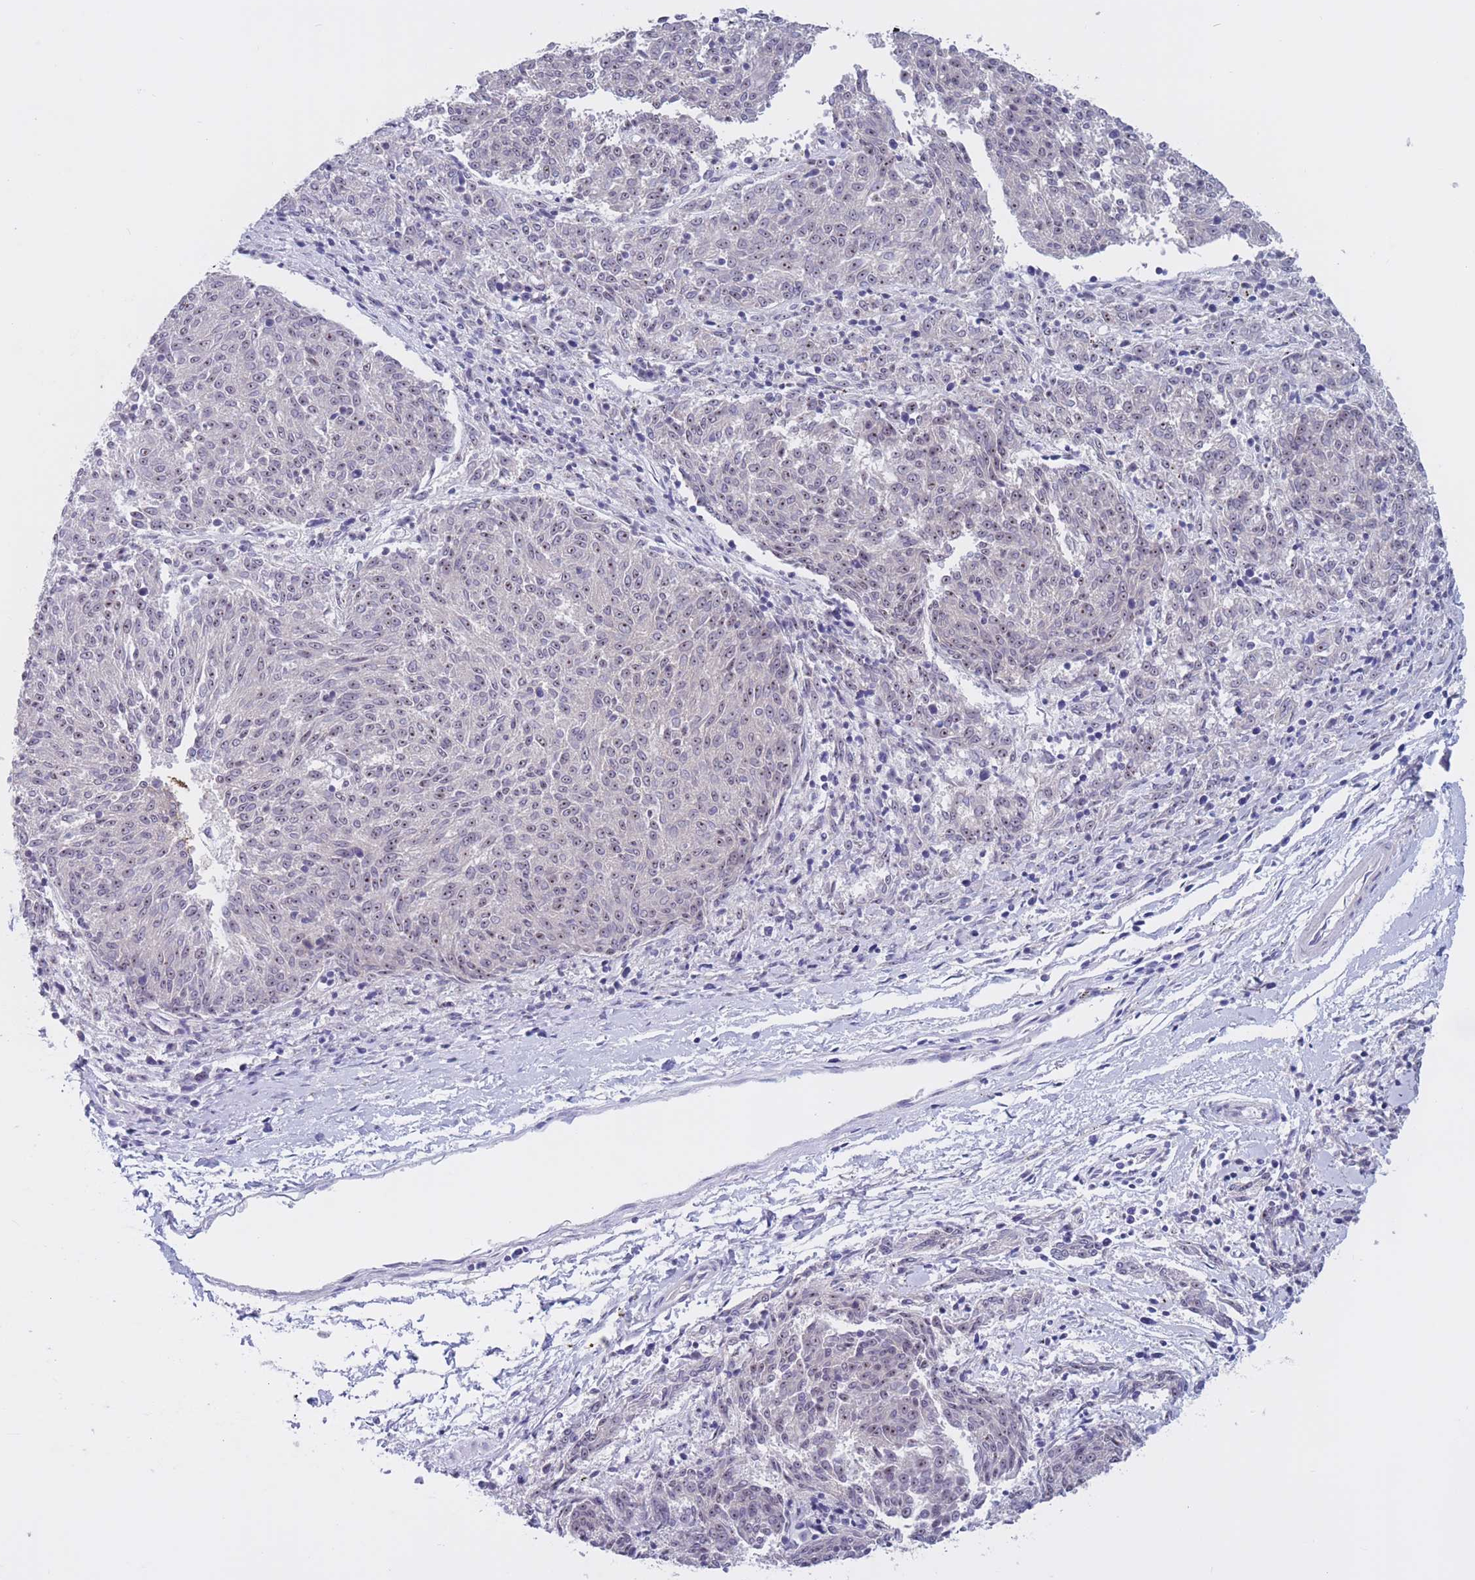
{"staining": {"intensity": "weak", "quantity": "25%-75%", "location": "nuclear"}, "tissue": "melanoma", "cell_type": "Tumor cells", "image_type": "cancer", "snomed": [{"axis": "morphology", "description": "Malignant melanoma, NOS"}, {"axis": "topography", "description": "Skin"}], "caption": "Tumor cells demonstrate low levels of weak nuclear expression in approximately 25%-75% of cells in human malignant melanoma.", "gene": "BOP1", "patient": {"sex": "female", "age": 72}}